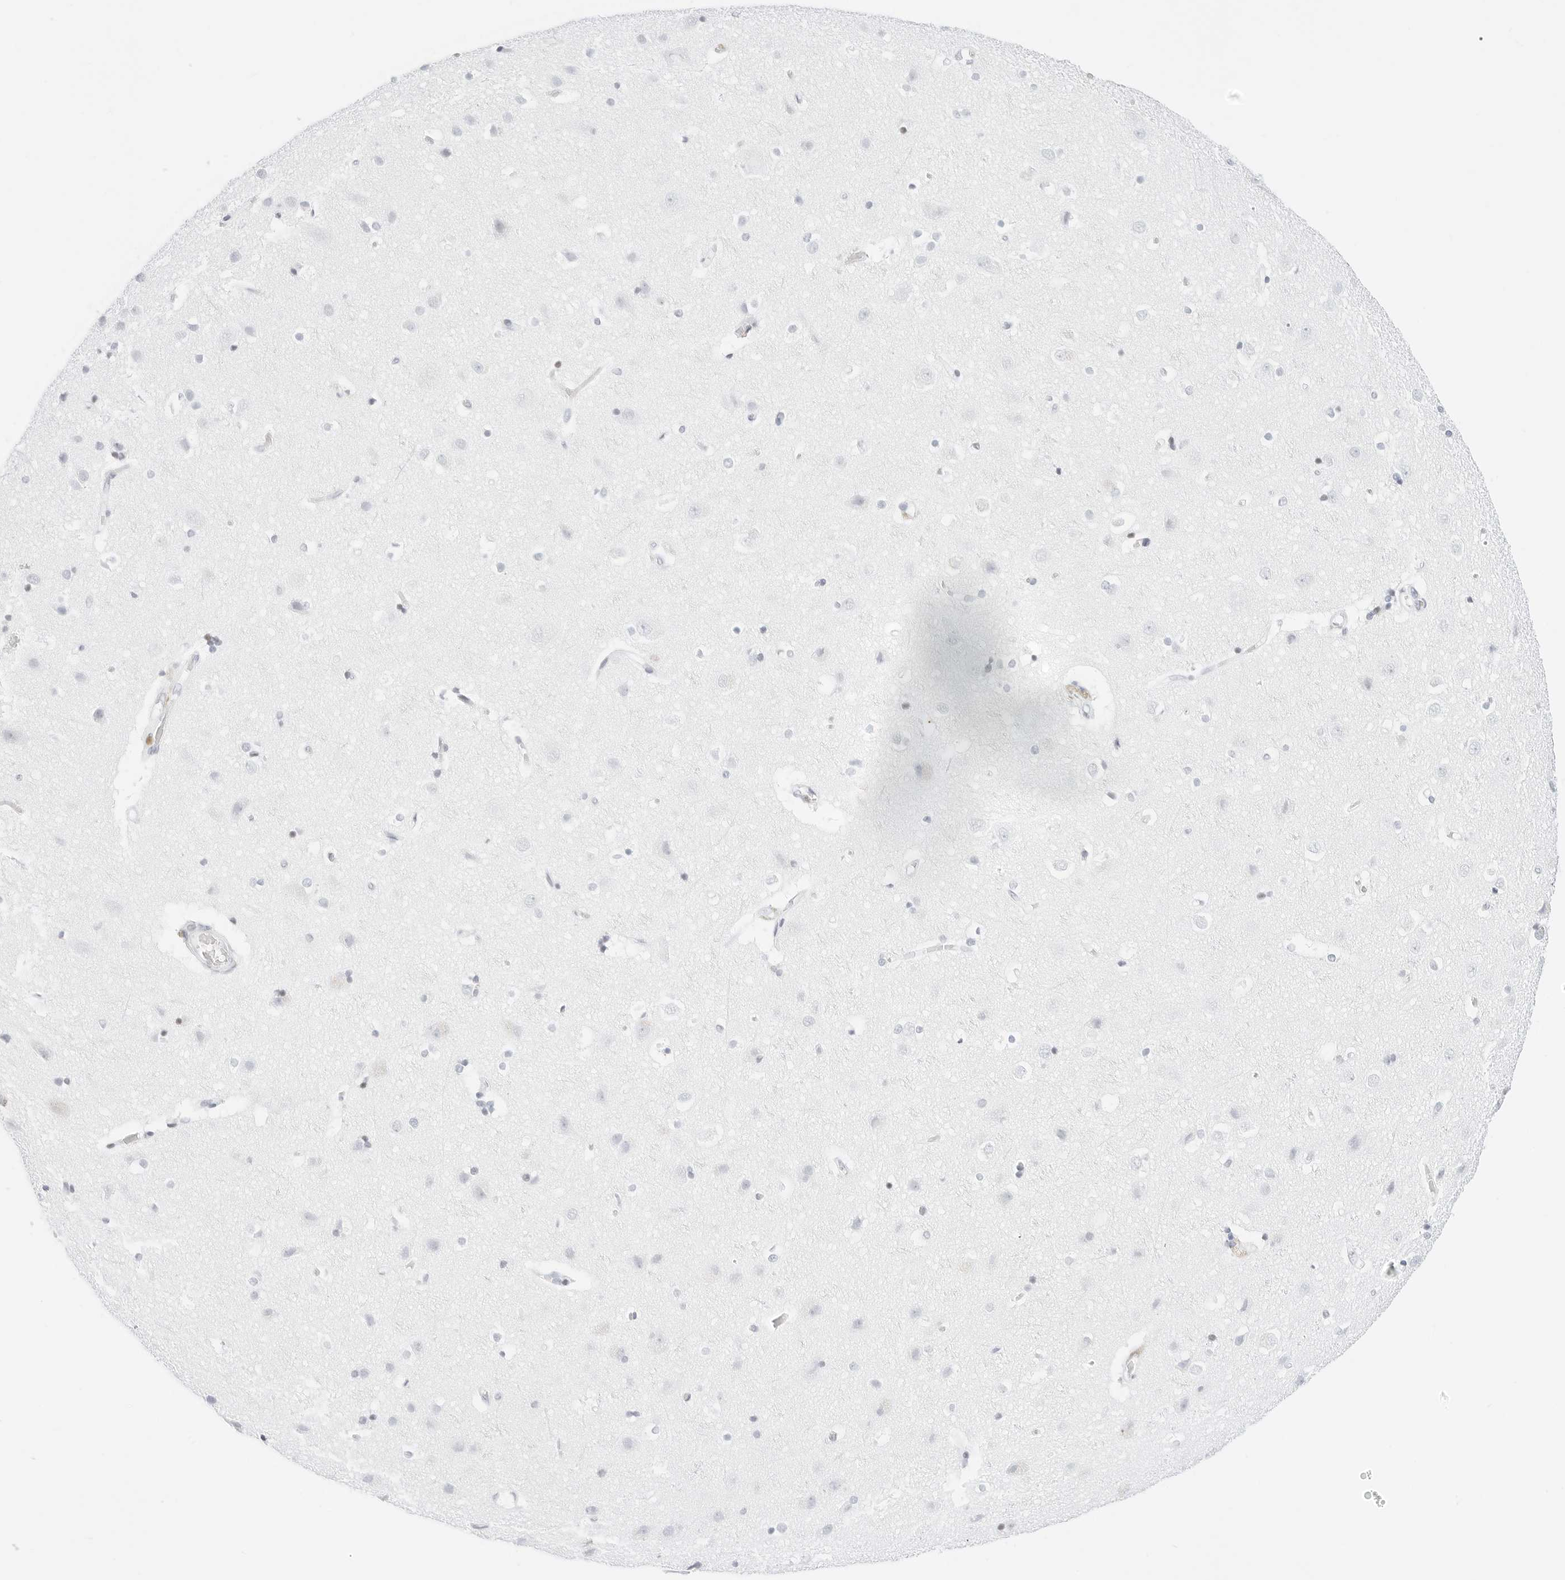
{"staining": {"intensity": "negative", "quantity": "none", "location": "none"}, "tissue": "cerebral cortex", "cell_type": "Endothelial cells", "image_type": "normal", "snomed": [{"axis": "morphology", "description": "Normal tissue, NOS"}, {"axis": "topography", "description": "Cerebral cortex"}], "caption": "Cerebral cortex was stained to show a protein in brown. There is no significant positivity in endothelial cells. (DAB immunohistochemistry (IHC) visualized using brightfield microscopy, high magnification).", "gene": "CDH1", "patient": {"sex": "male", "age": 54}}